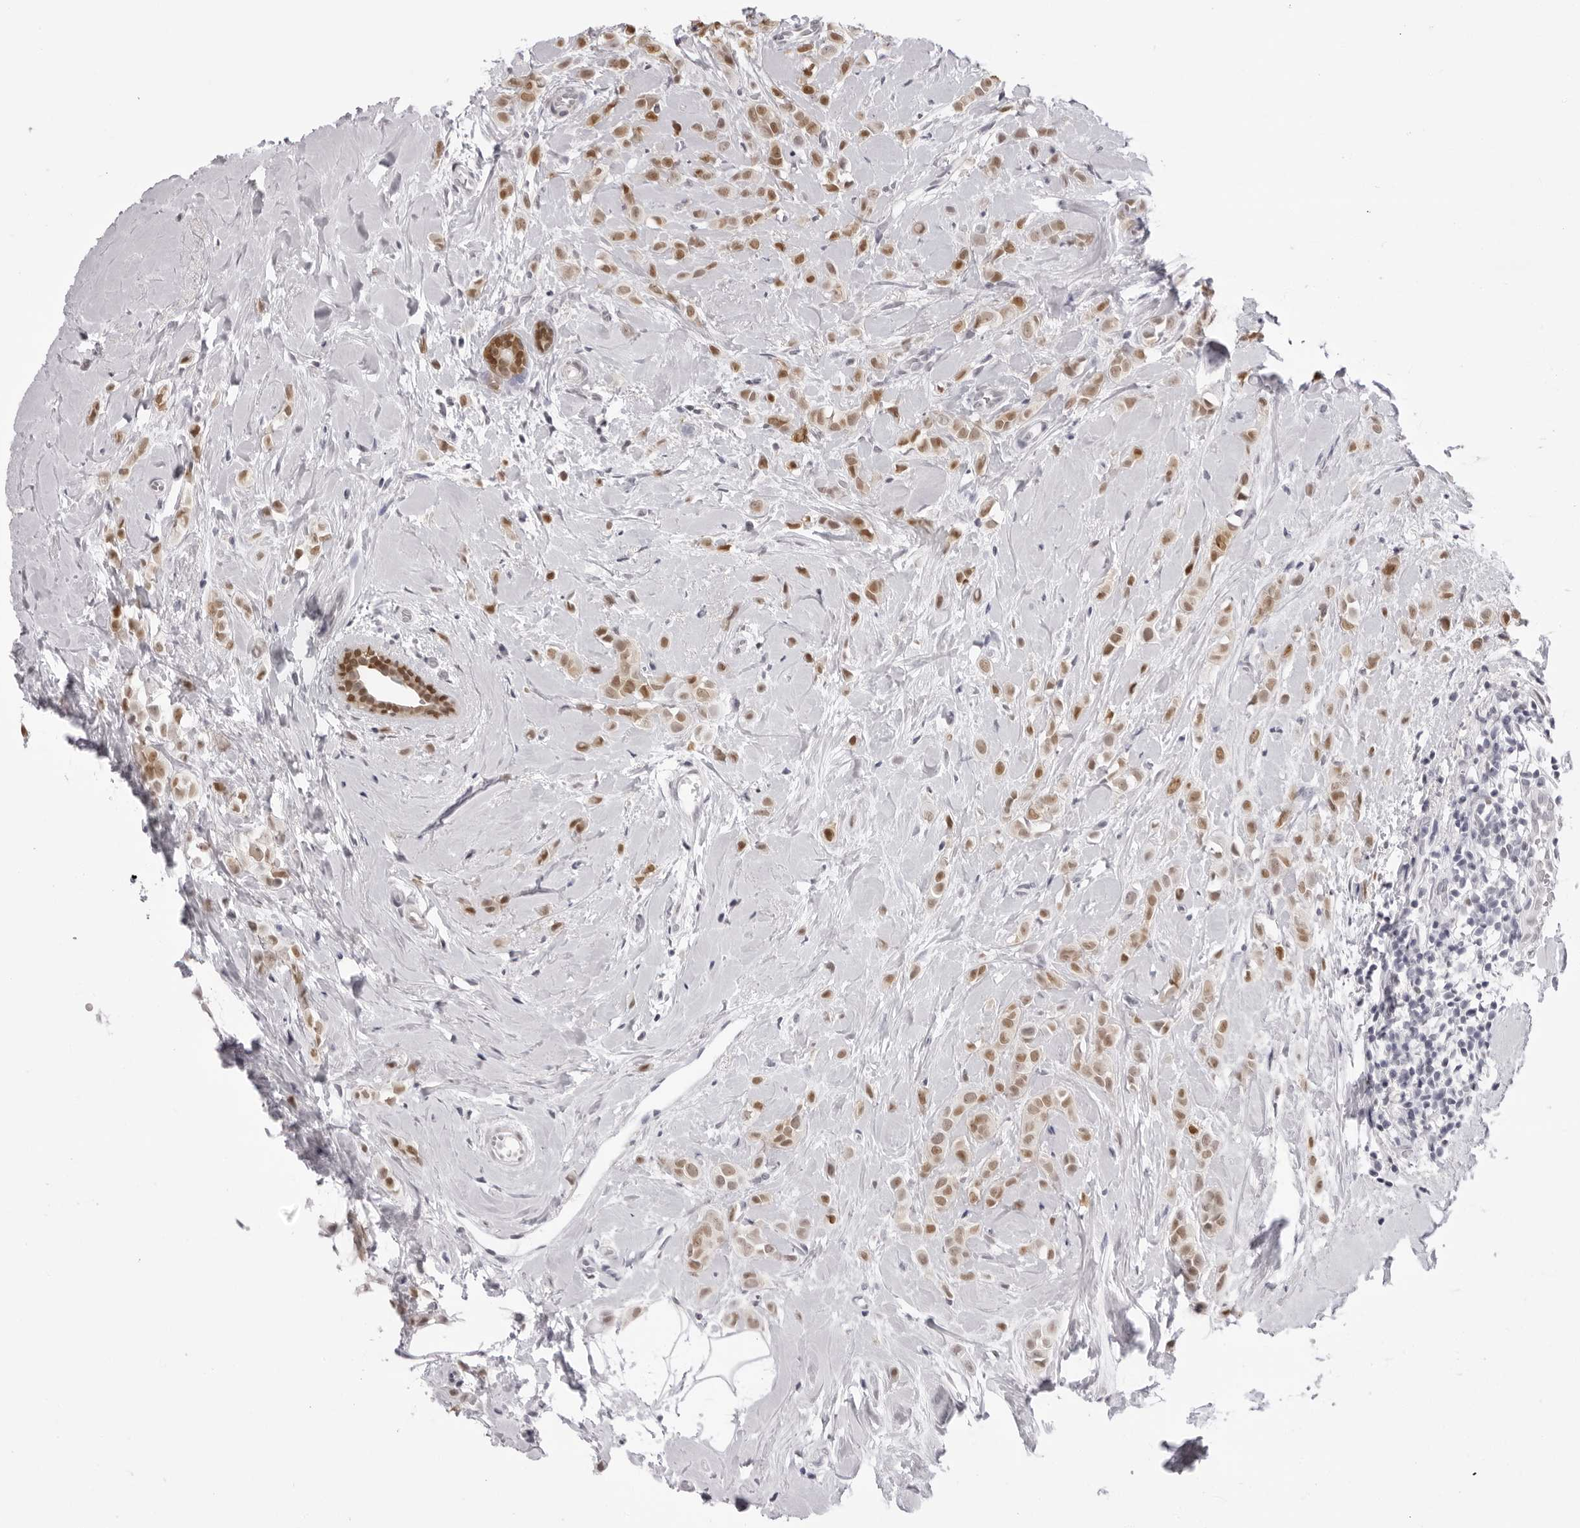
{"staining": {"intensity": "moderate", "quantity": ">75%", "location": "nuclear"}, "tissue": "breast cancer", "cell_type": "Tumor cells", "image_type": "cancer", "snomed": [{"axis": "morphology", "description": "Lobular carcinoma"}, {"axis": "topography", "description": "Breast"}], "caption": "Human breast cancer (lobular carcinoma) stained with a protein marker reveals moderate staining in tumor cells.", "gene": "HSPA4", "patient": {"sex": "female", "age": 47}}